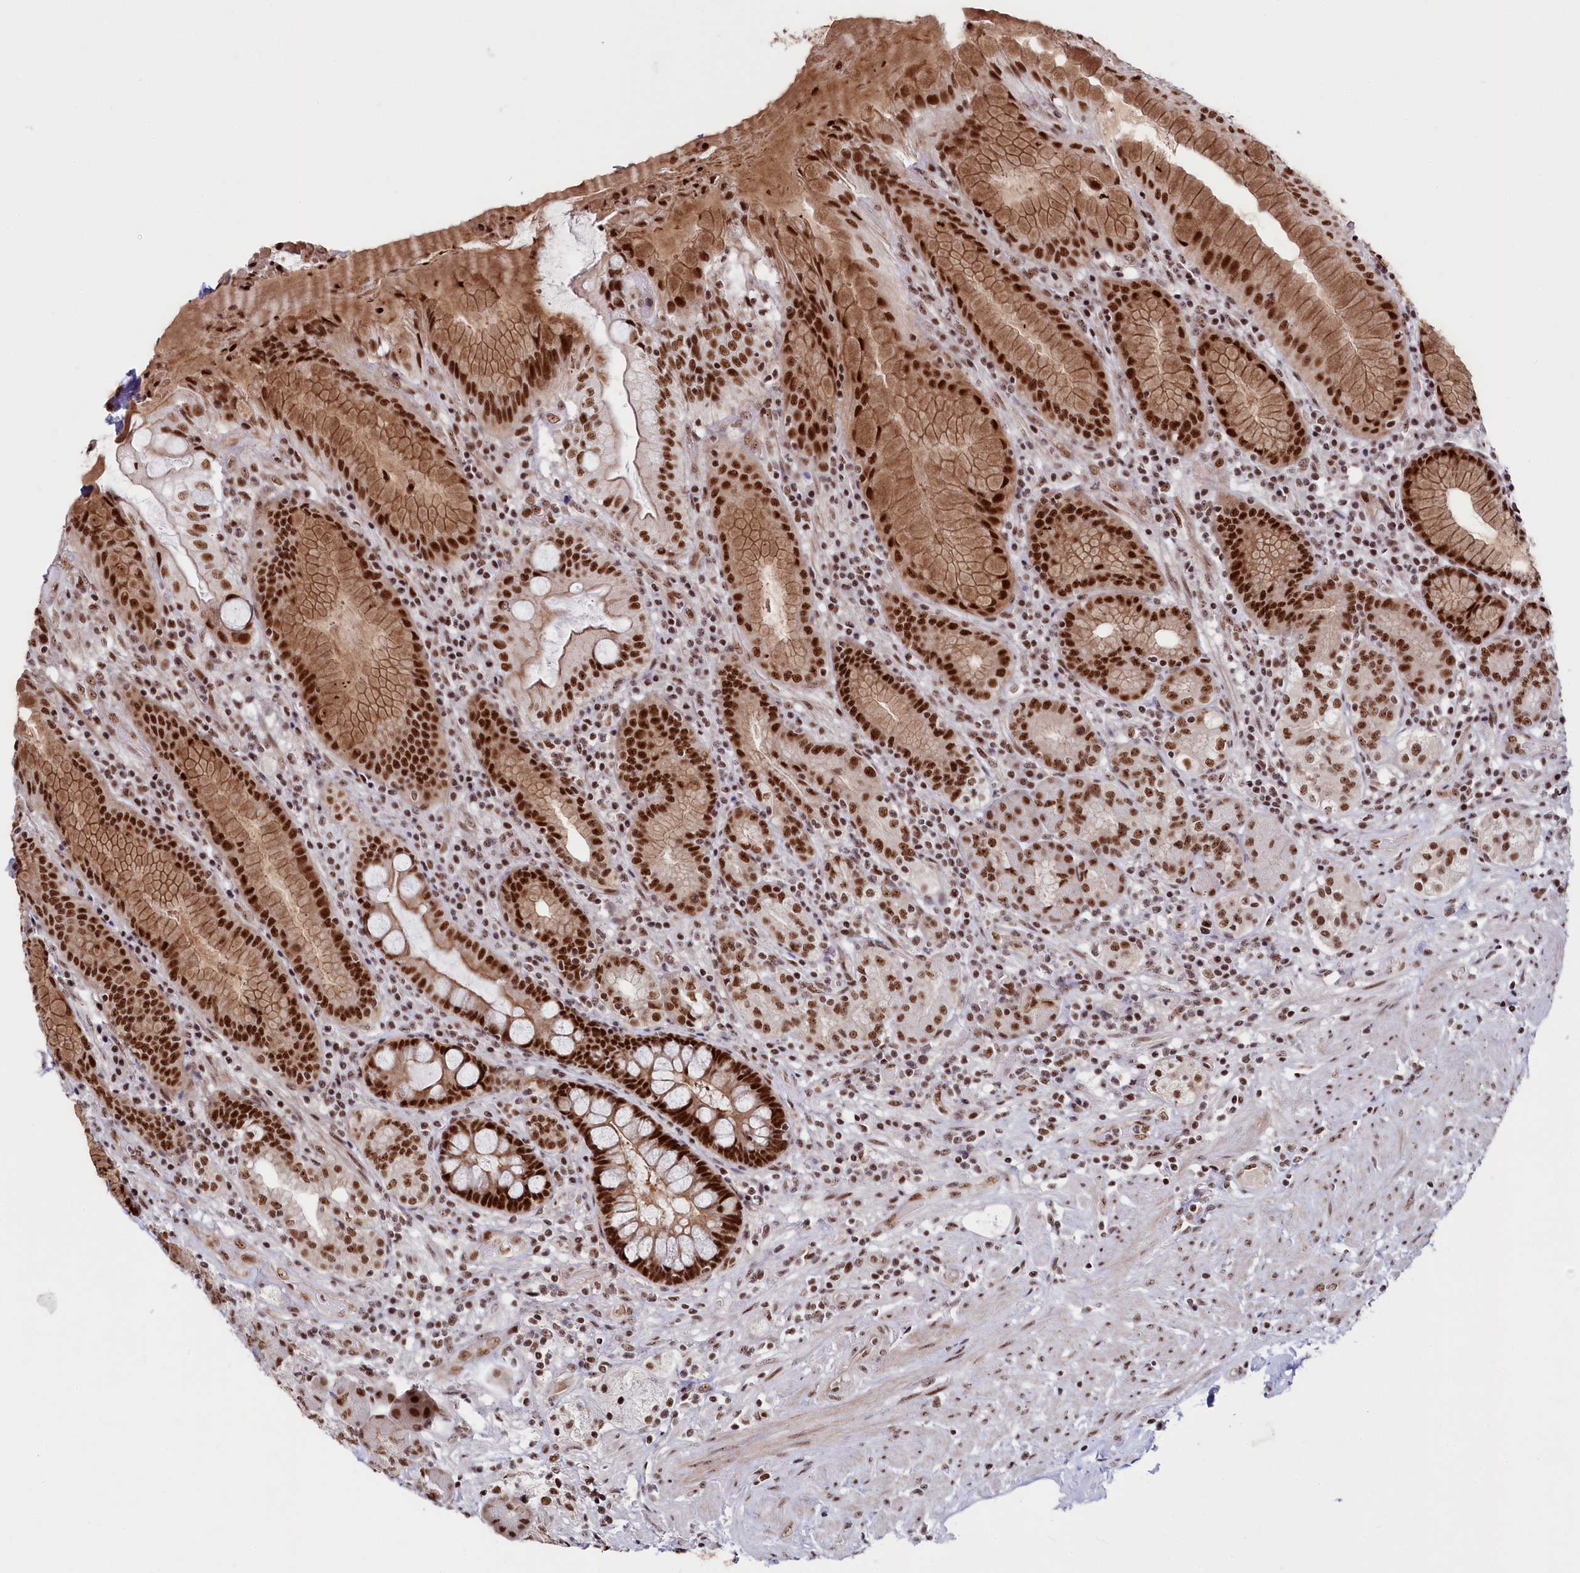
{"staining": {"intensity": "strong", "quantity": ">75%", "location": "cytoplasmic/membranous,nuclear"}, "tissue": "stomach", "cell_type": "Glandular cells", "image_type": "normal", "snomed": [{"axis": "morphology", "description": "Normal tissue, NOS"}, {"axis": "topography", "description": "Stomach, upper"}, {"axis": "topography", "description": "Stomach, lower"}], "caption": "This is a histology image of immunohistochemistry staining of normal stomach, which shows strong staining in the cytoplasmic/membranous,nuclear of glandular cells.", "gene": "POLR2H", "patient": {"sex": "female", "age": 76}}